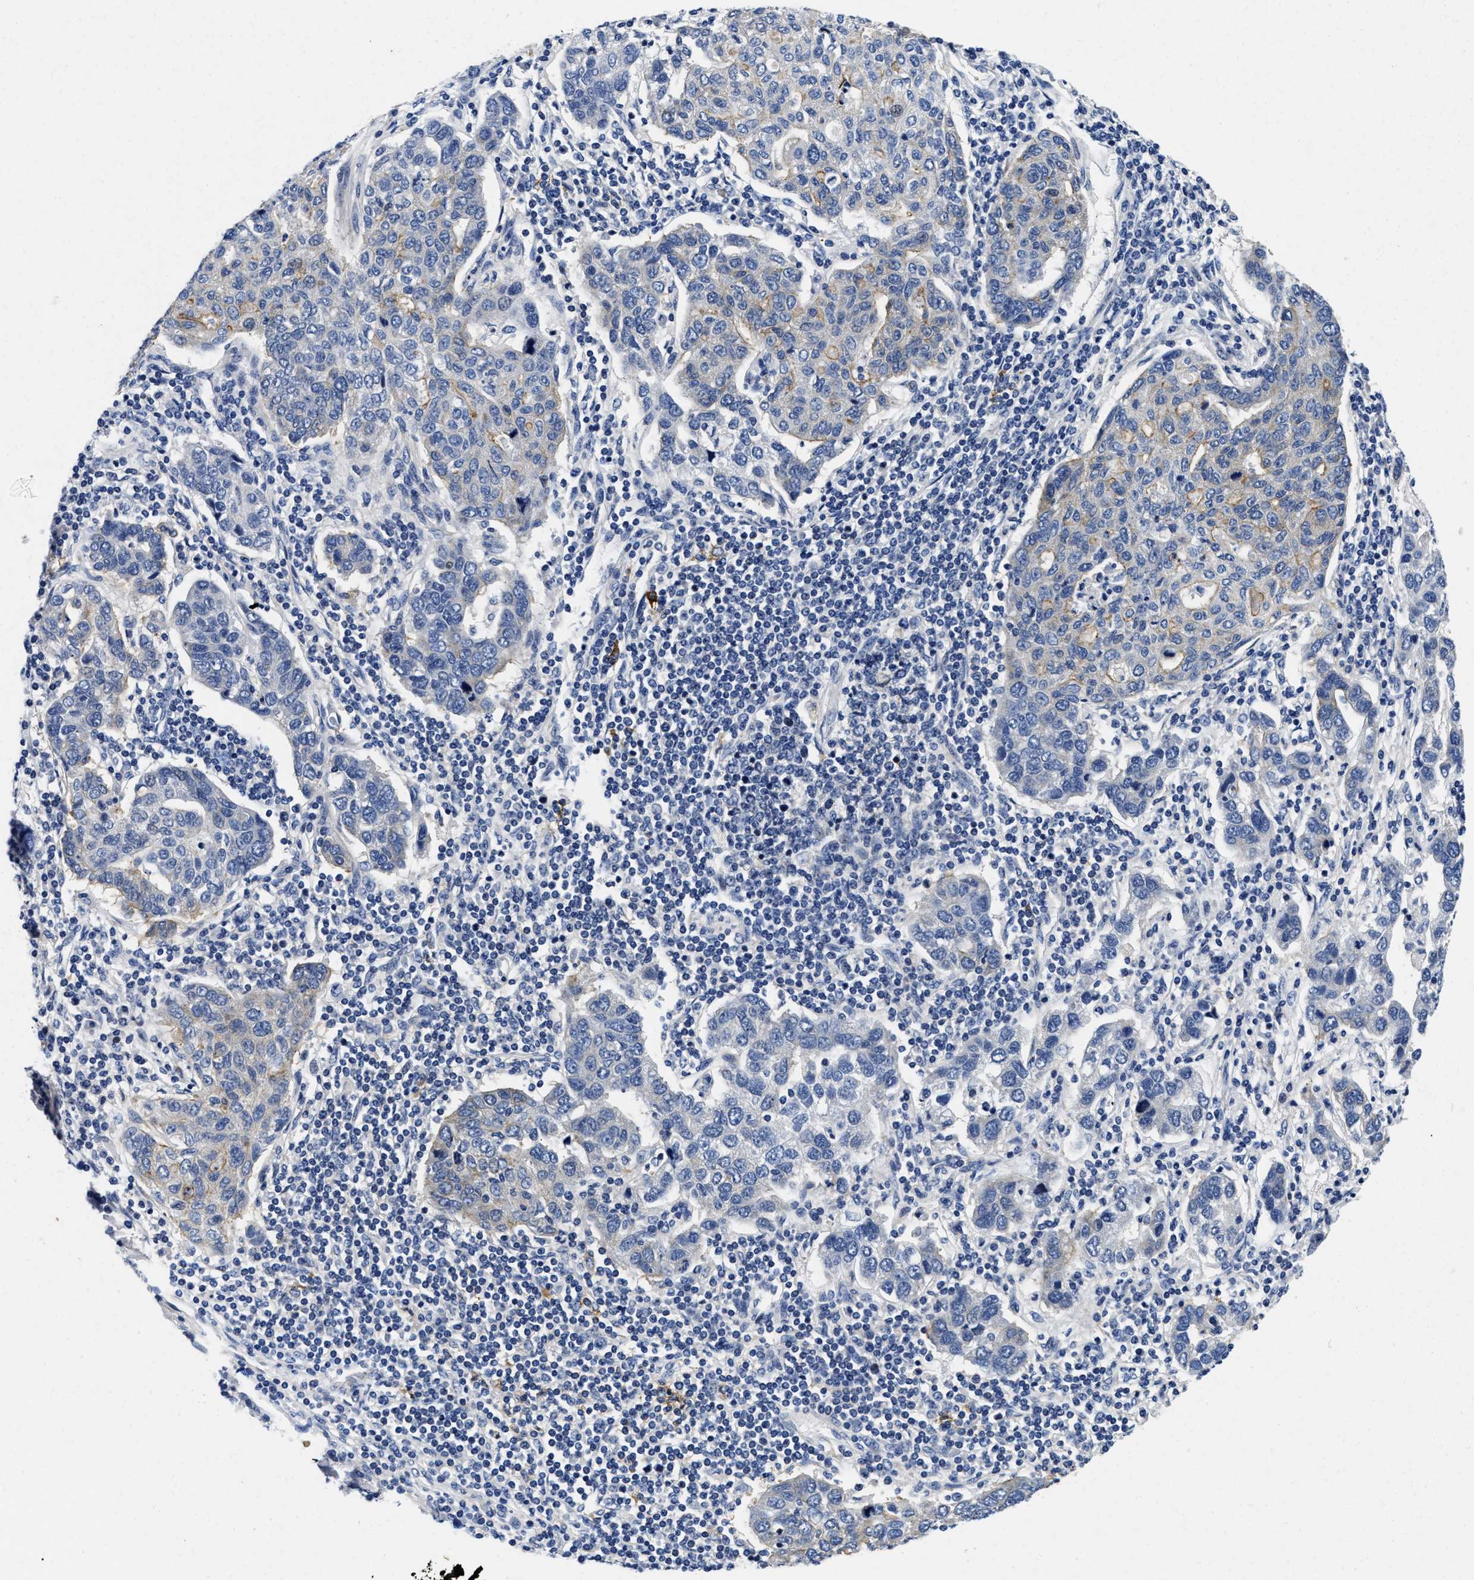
{"staining": {"intensity": "weak", "quantity": "<25%", "location": "cytoplasmic/membranous"}, "tissue": "pancreatic cancer", "cell_type": "Tumor cells", "image_type": "cancer", "snomed": [{"axis": "morphology", "description": "Adenocarcinoma, NOS"}, {"axis": "topography", "description": "Pancreas"}], "caption": "The image demonstrates no significant staining in tumor cells of adenocarcinoma (pancreatic).", "gene": "LAD1", "patient": {"sex": "female", "age": 61}}